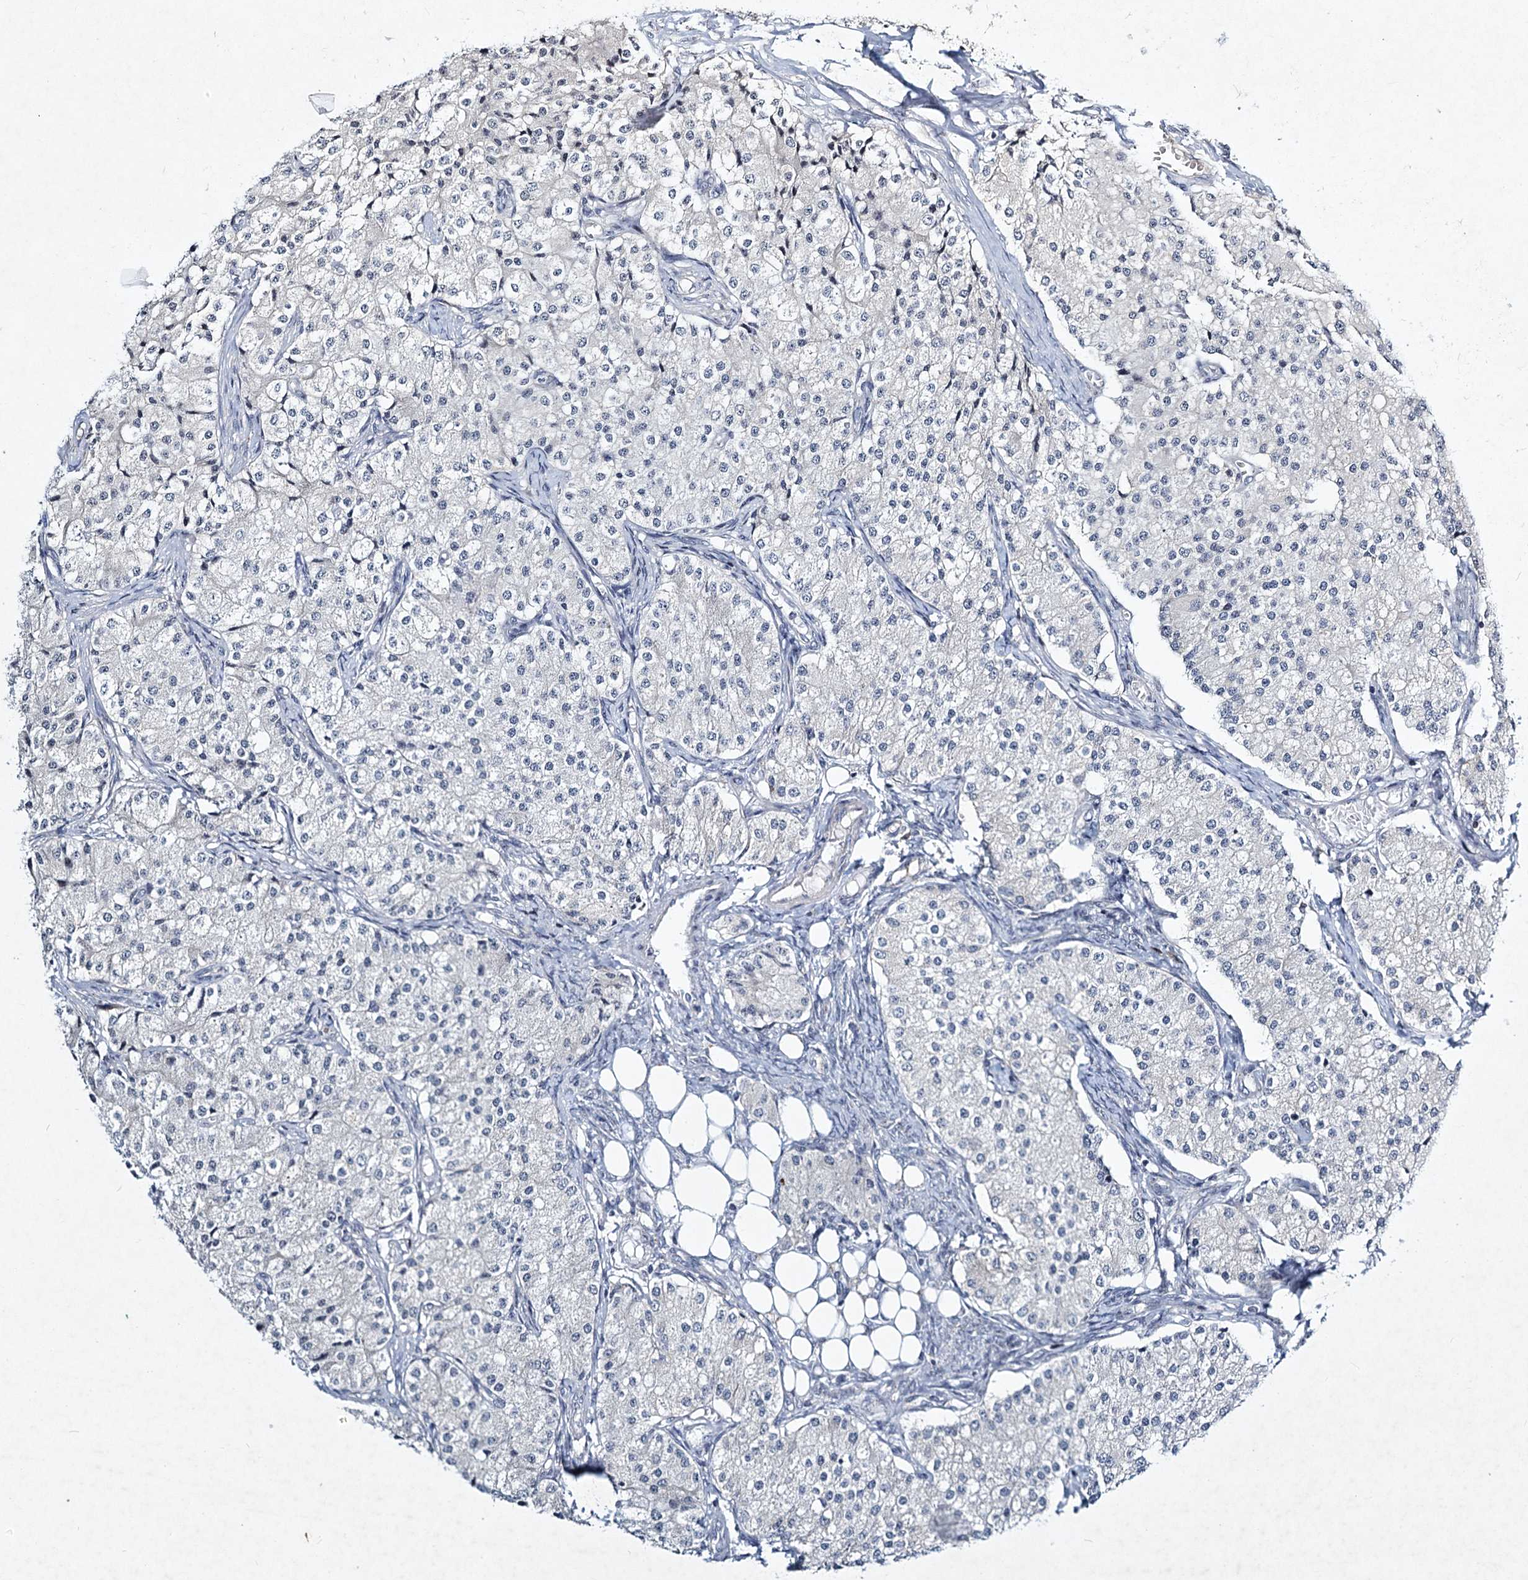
{"staining": {"intensity": "negative", "quantity": "none", "location": "none"}, "tissue": "carcinoid", "cell_type": "Tumor cells", "image_type": "cancer", "snomed": [{"axis": "morphology", "description": "Carcinoid, malignant, NOS"}, {"axis": "topography", "description": "Colon"}], "caption": "High power microscopy image of an immunohistochemistry photomicrograph of malignant carcinoid, revealing no significant staining in tumor cells.", "gene": "STAP1", "patient": {"sex": "female", "age": 52}}